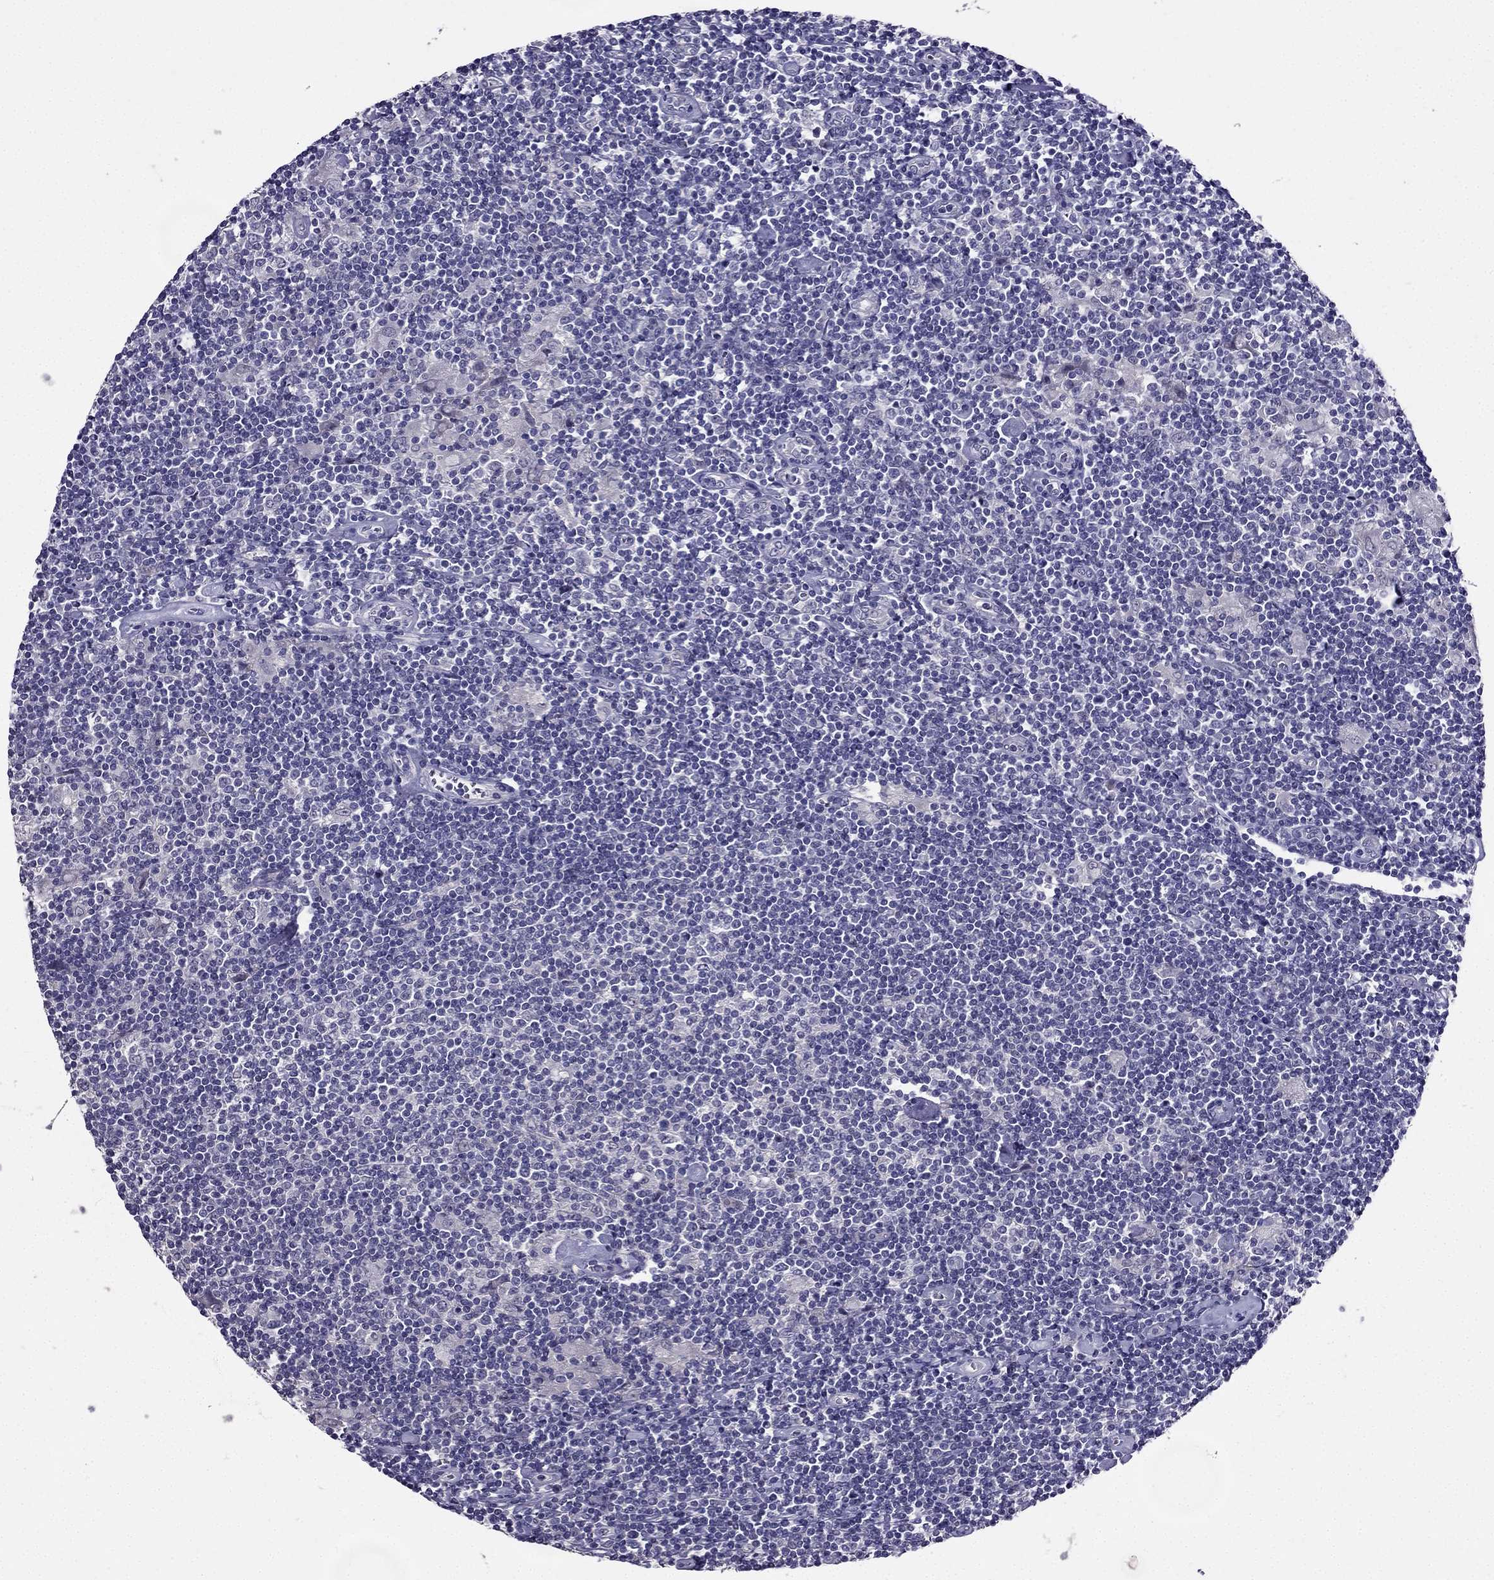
{"staining": {"intensity": "negative", "quantity": "none", "location": "none"}, "tissue": "lymphoma", "cell_type": "Tumor cells", "image_type": "cancer", "snomed": [{"axis": "morphology", "description": "Hodgkin's disease, NOS"}, {"axis": "topography", "description": "Lymph node"}], "caption": "DAB immunohistochemical staining of lymphoma exhibits no significant expression in tumor cells.", "gene": "DUSP15", "patient": {"sex": "male", "age": 40}}